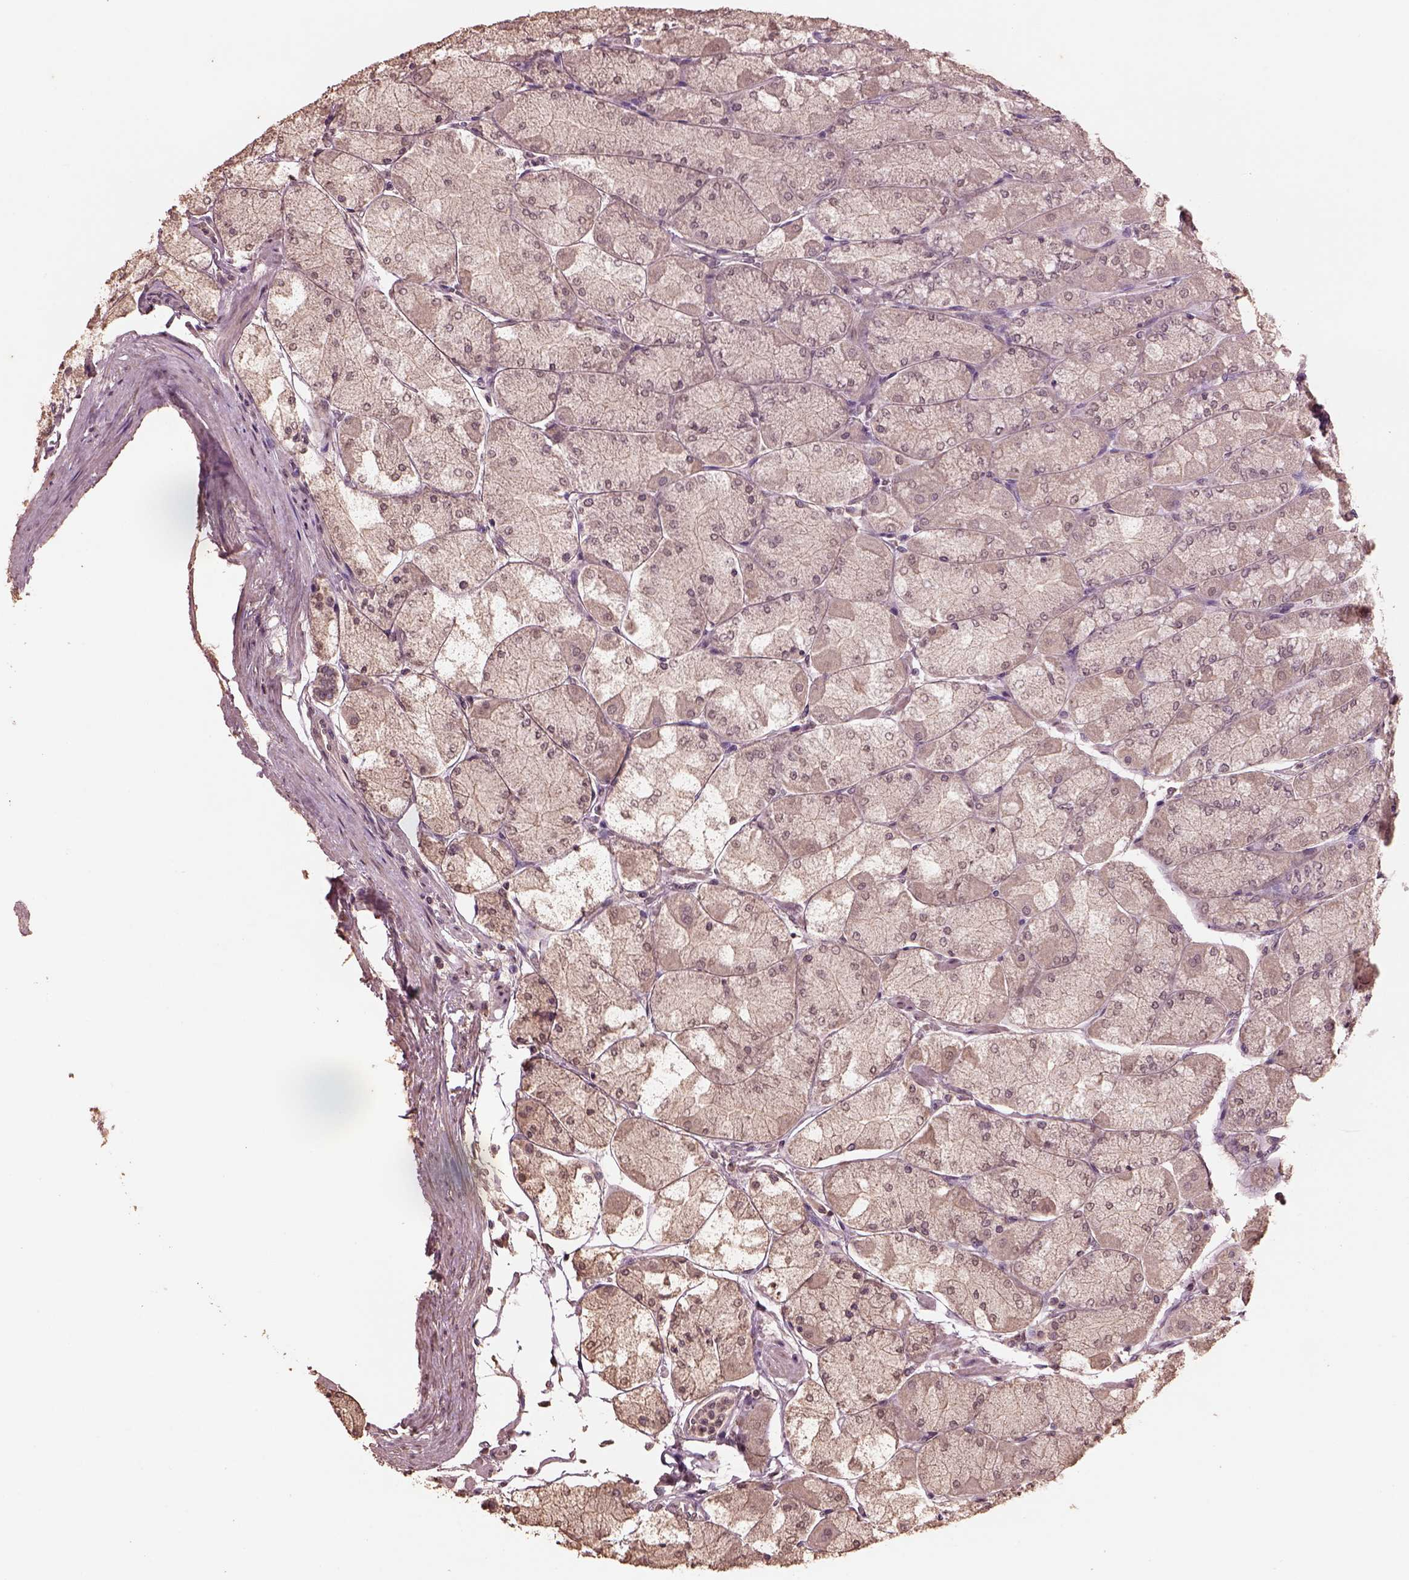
{"staining": {"intensity": "weak", "quantity": "25%-75%", "location": "cytoplasmic/membranous"}, "tissue": "stomach", "cell_type": "Glandular cells", "image_type": "normal", "snomed": [{"axis": "morphology", "description": "Normal tissue, NOS"}, {"axis": "topography", "description": "Stomach, upper"}], "caption": "Protein expression by immunohistochemistry exhibits weak cytoplasmic/membranous staining in approximately 25%-75% of glandular cells in unremarkable stomach. (Stains: DAB (3,3'-diaminobenzidine) in brown, nuclei in blue, Microscopy: brightfield microscopy at high magnification).", "gene": "CPT1C", "patient": {"sex": "male", "age": 60}}